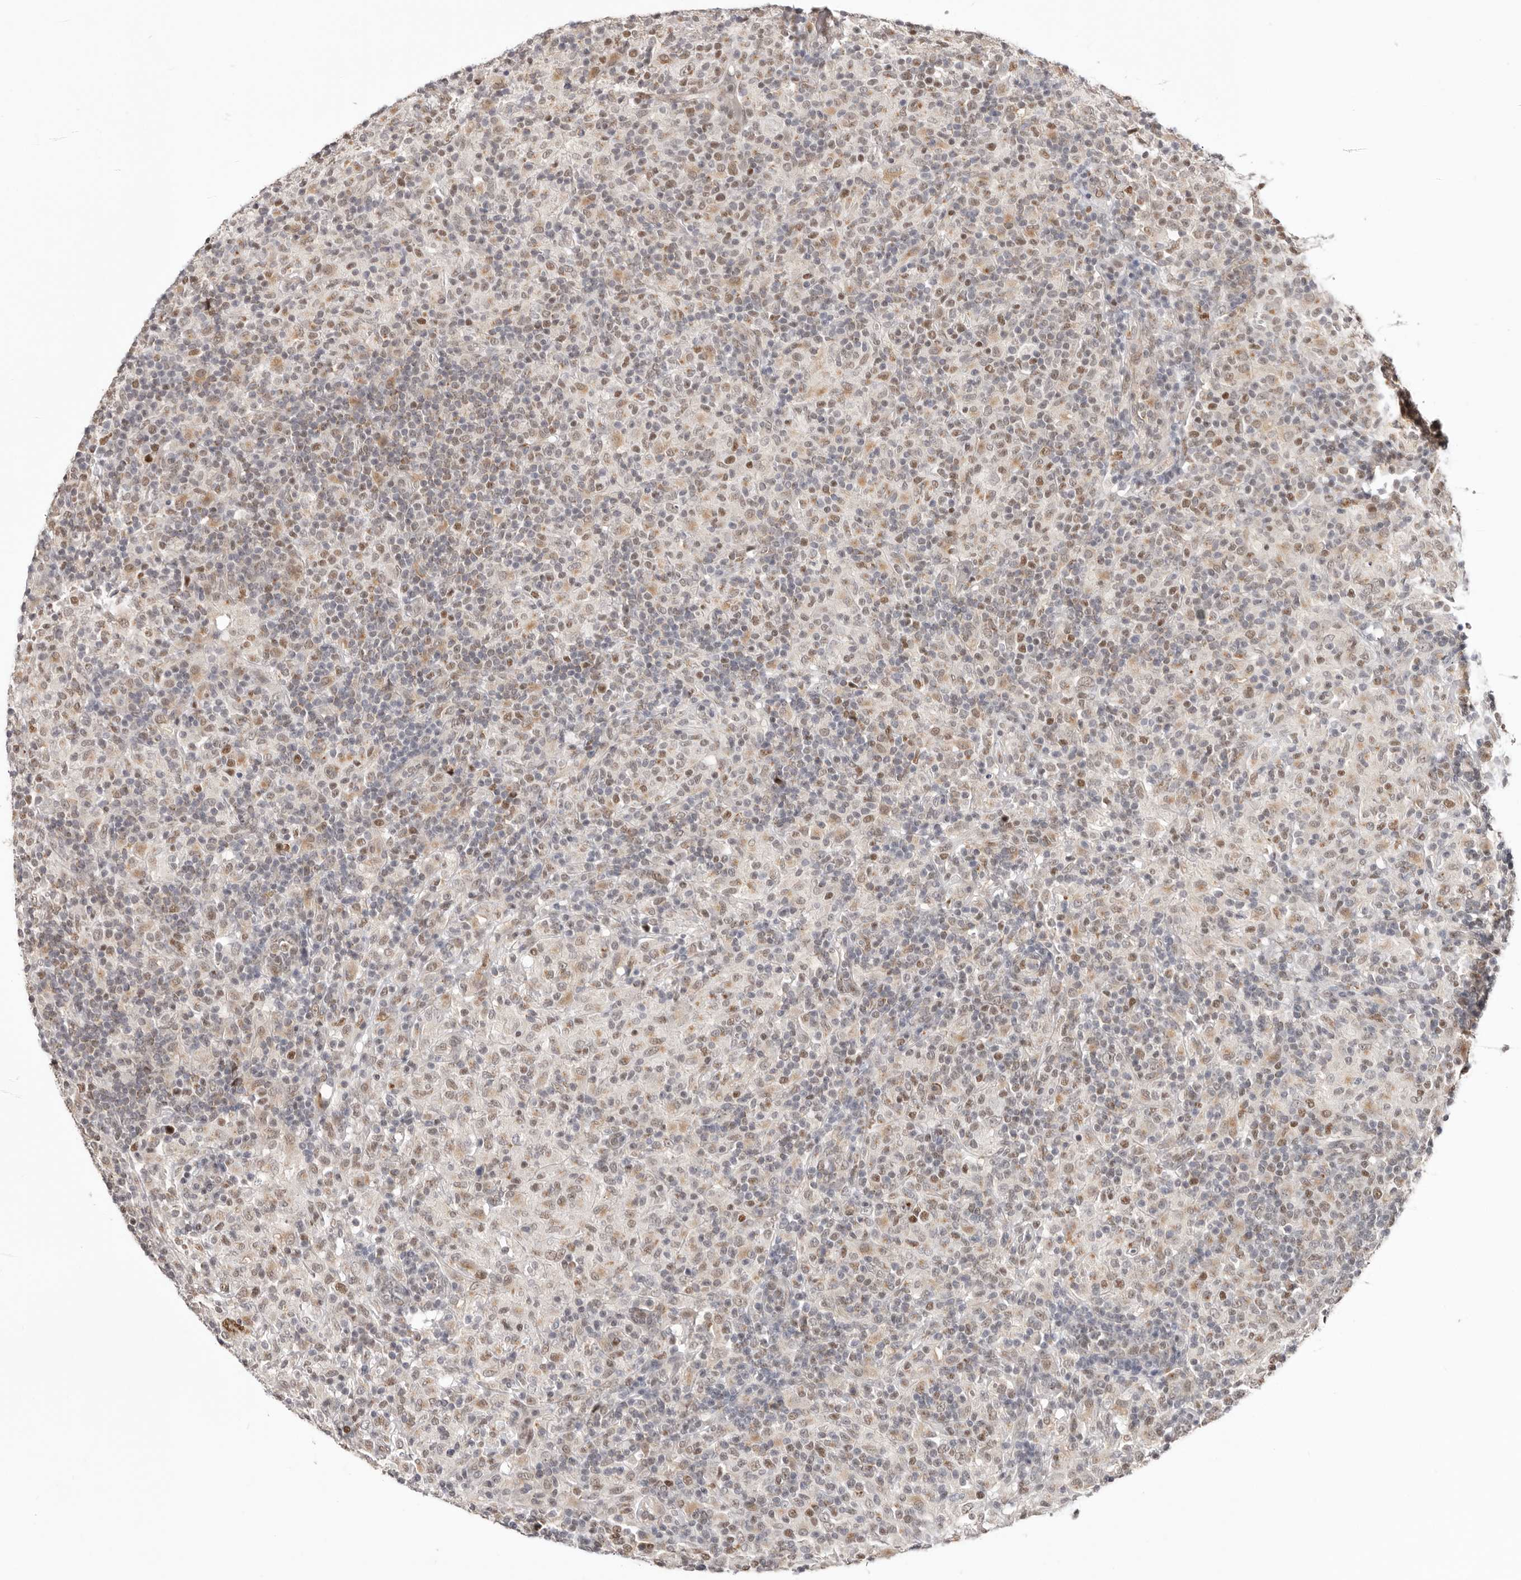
{"staining": {"intensity": "weak", "quantity": ">75%", "location": "nuclear"}, "tissue": "lymphoma", "cell_type": "Tumor cells", "image_type": "cancer", "snomed": [{"axis": "morphology", "description": "Hodgkin's disease, NOS"}, {"axis": "topography", "description": "Lymph node"}], "caption": "High-magnification brightfield microscopy of lymphoma stained with DAB (3,3'-diaminobenzidine) (brown) and counterstained with hematoxylin (blue). tumor cells exhibit weak nuclear staining is present in about>75% of cells.", "gene": "SMAD7", "patient": {"sex": "male", "age": 70}}